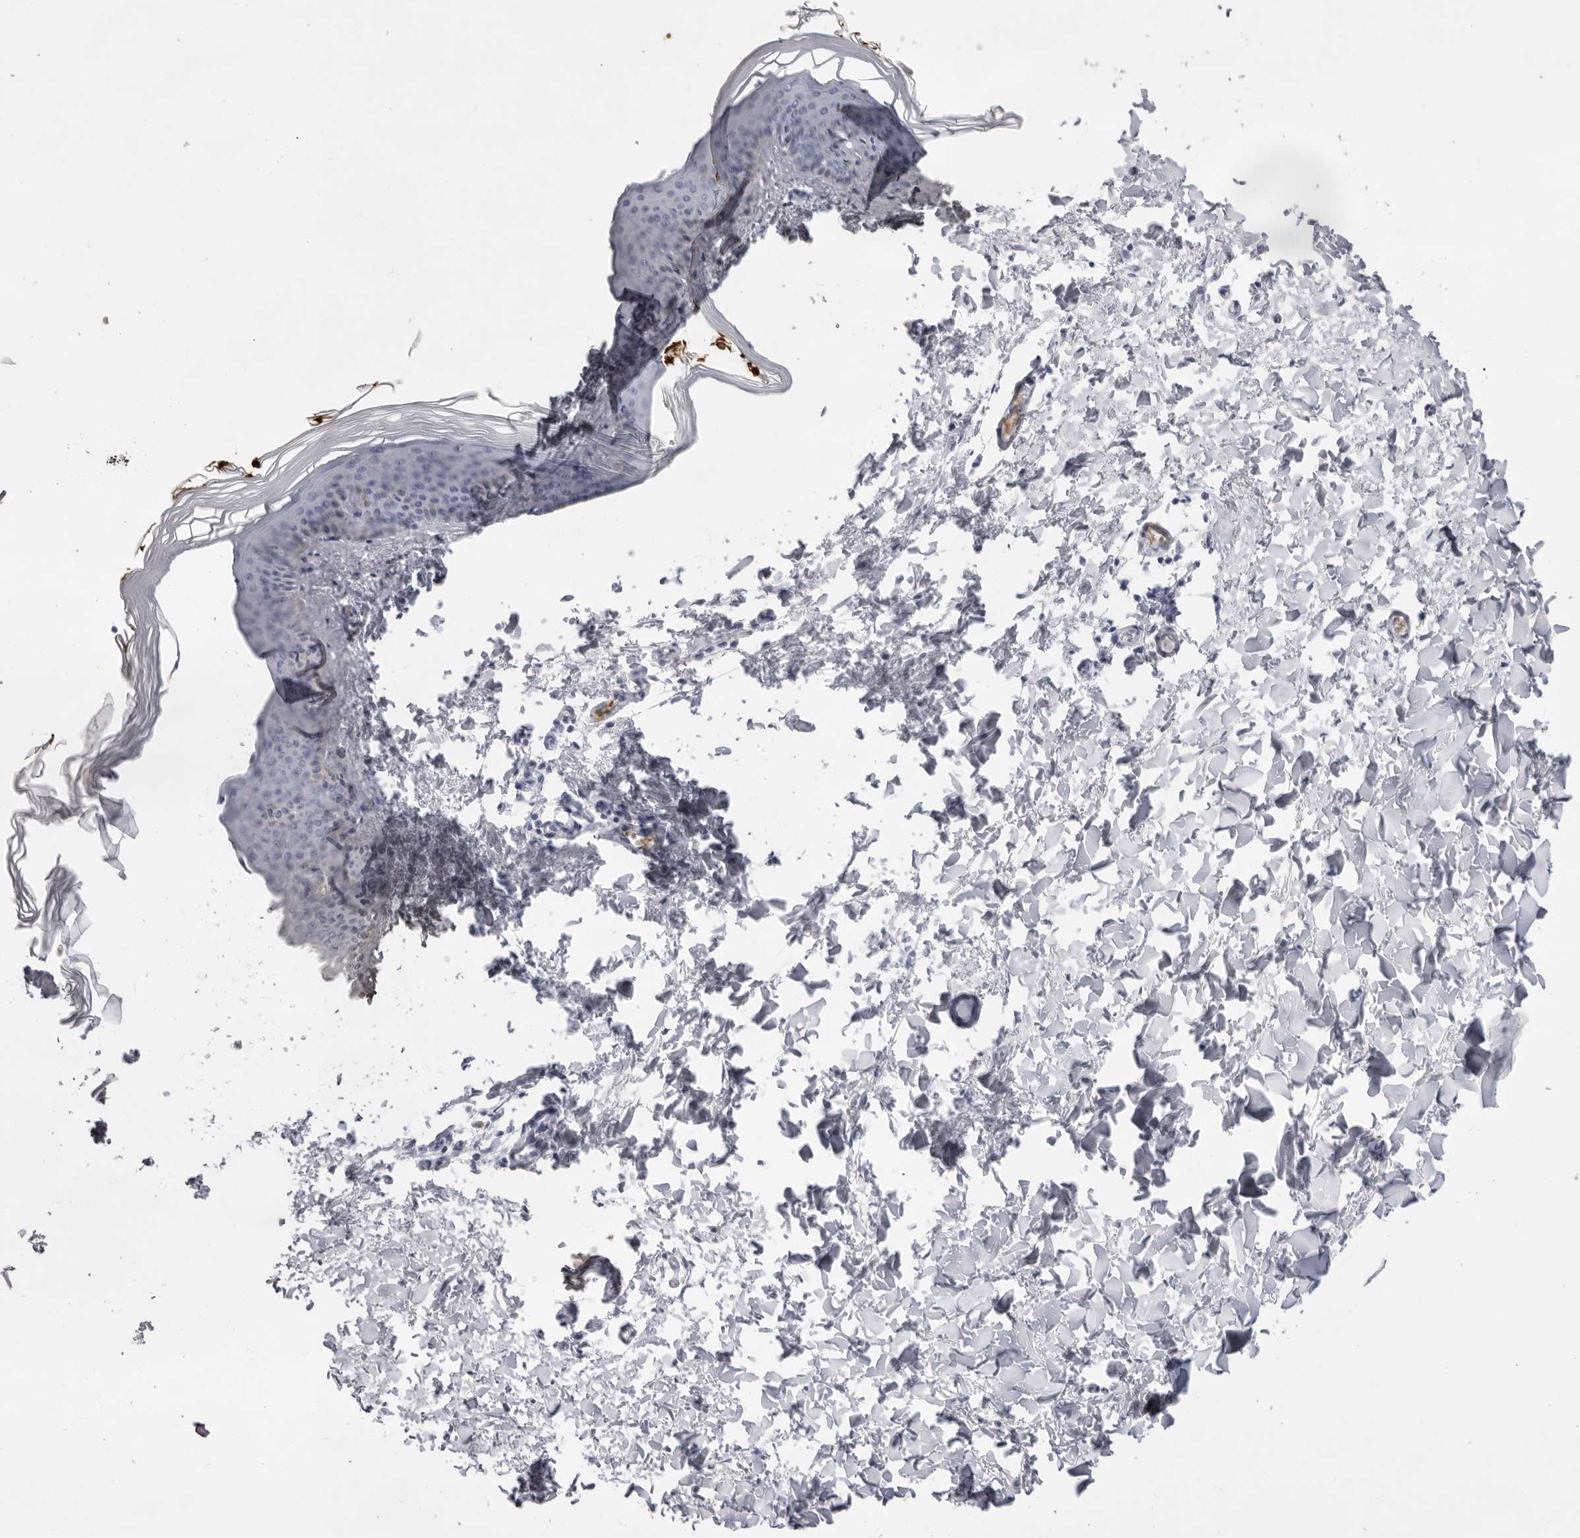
{"staining": {"intensity": "negative", "quantity": "none", "location": "none"}, "tissue": "skin", "cell_type": "Fibroblasts", "image_type": "normal", "snomed": [{"axis": "morphology", "description": "Normal tissue, NOS"}, {"axis": "topography", "description": "Skin"}], "caption": "Skin was stained to show a protein in brown. There is no significant positivity in fibroblasts. The staining is performed using DAB (3,3'-diaminobenzidine) brown chromogen with nuclei counter-stained in using hematoxylin.", "gene": "SPTA1", "patient": {"sex": "female", "age": 27}}